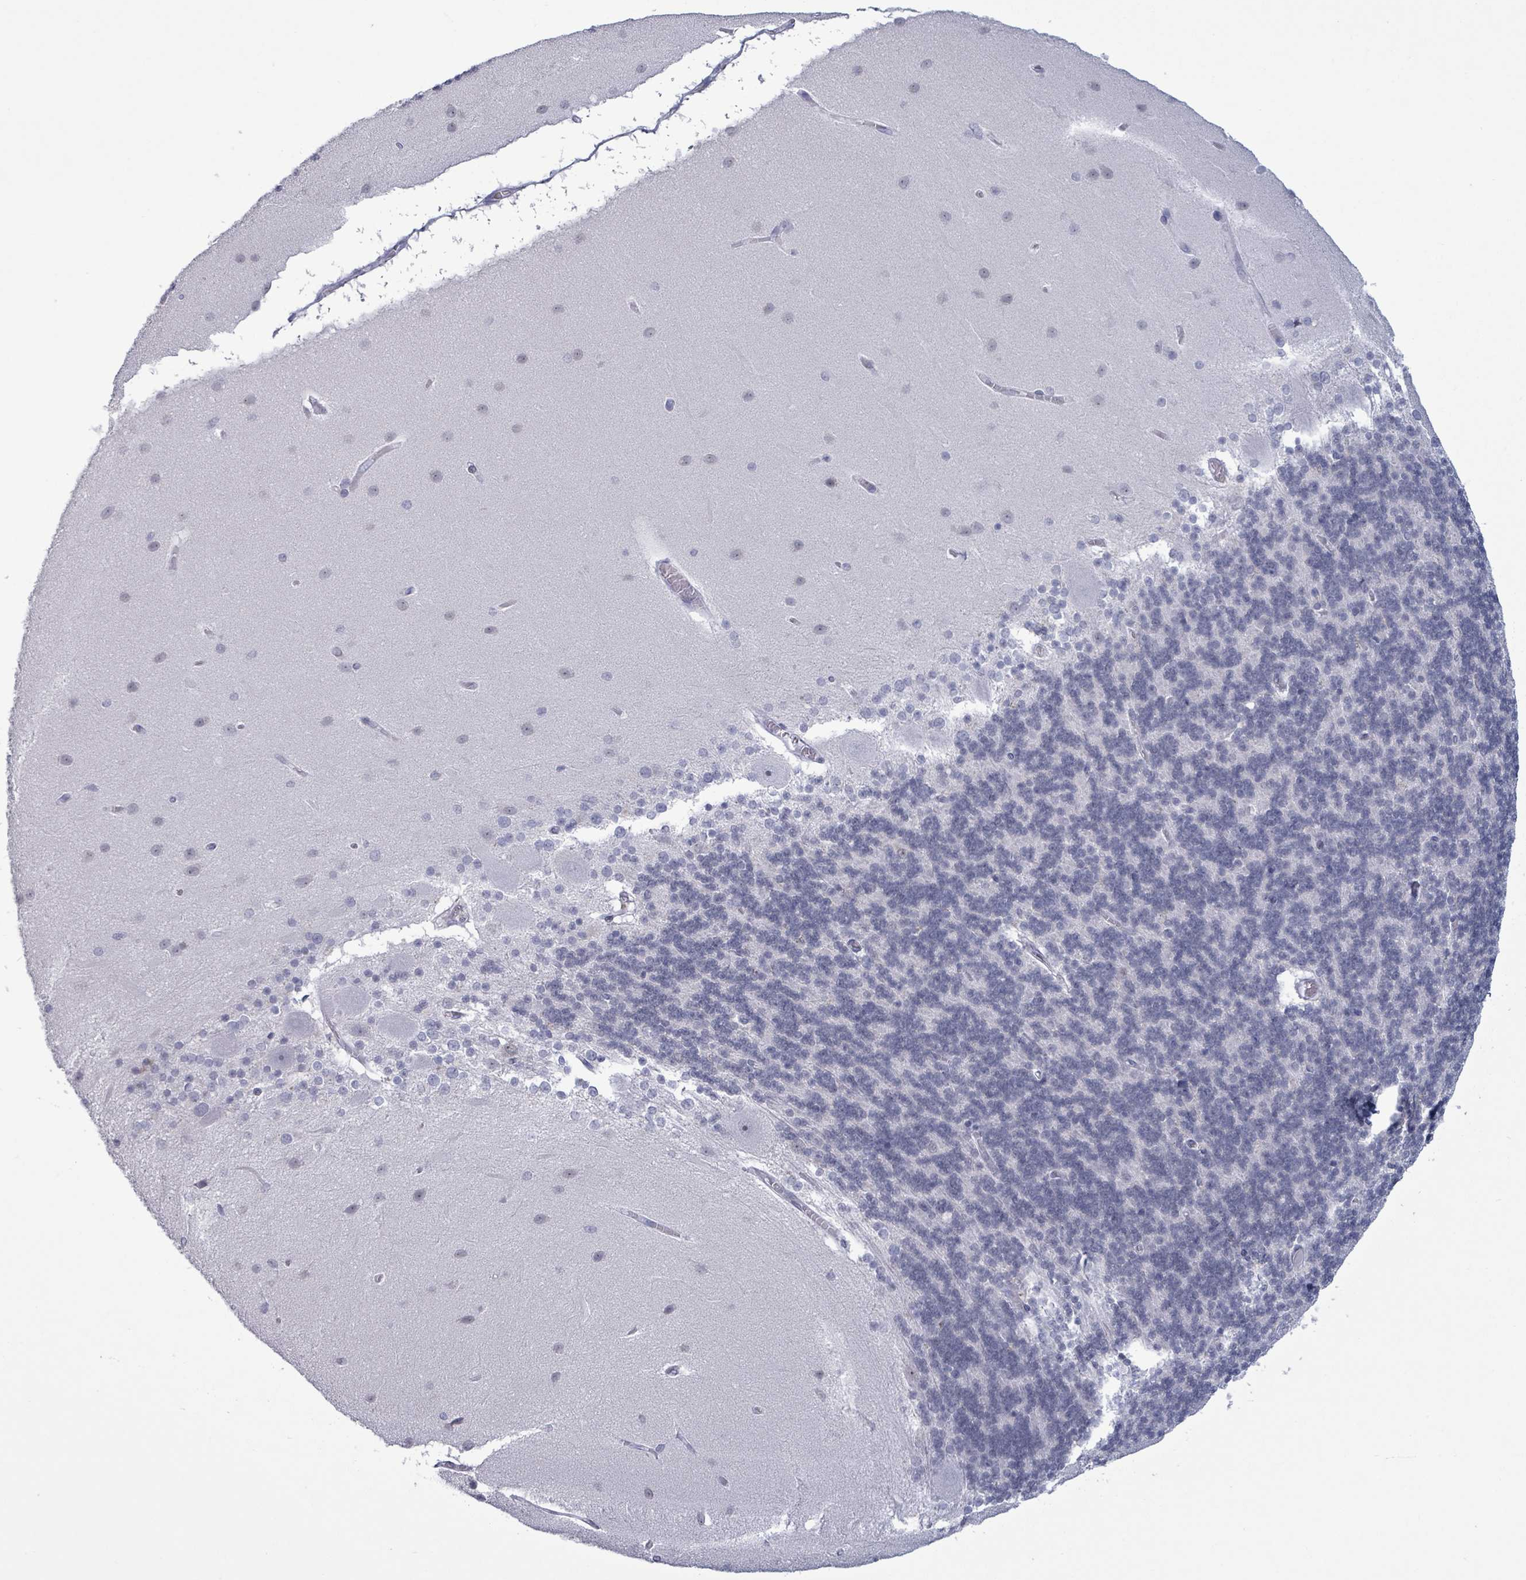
{"staining": {"intensity": "negative", "quantity": "none", "location": "none"}, "tissue": "cerebellum", "cell_type": "Cells in granular layer", "image_type": "normal", "snomed": [{"axis": "morphology", "description": "Normal tissue, NOS"}, {"axis": "topography", "description": "Cerebellum"}], "caption": "Cells in granular layer show no significant positivity in normal cerebellum. The staining is performed using DAB brown chromogen with nuclei counter-stained in using hematoxylin.", "gene": "ZNF771", "patient": {"sex": "female", "age": 54}}